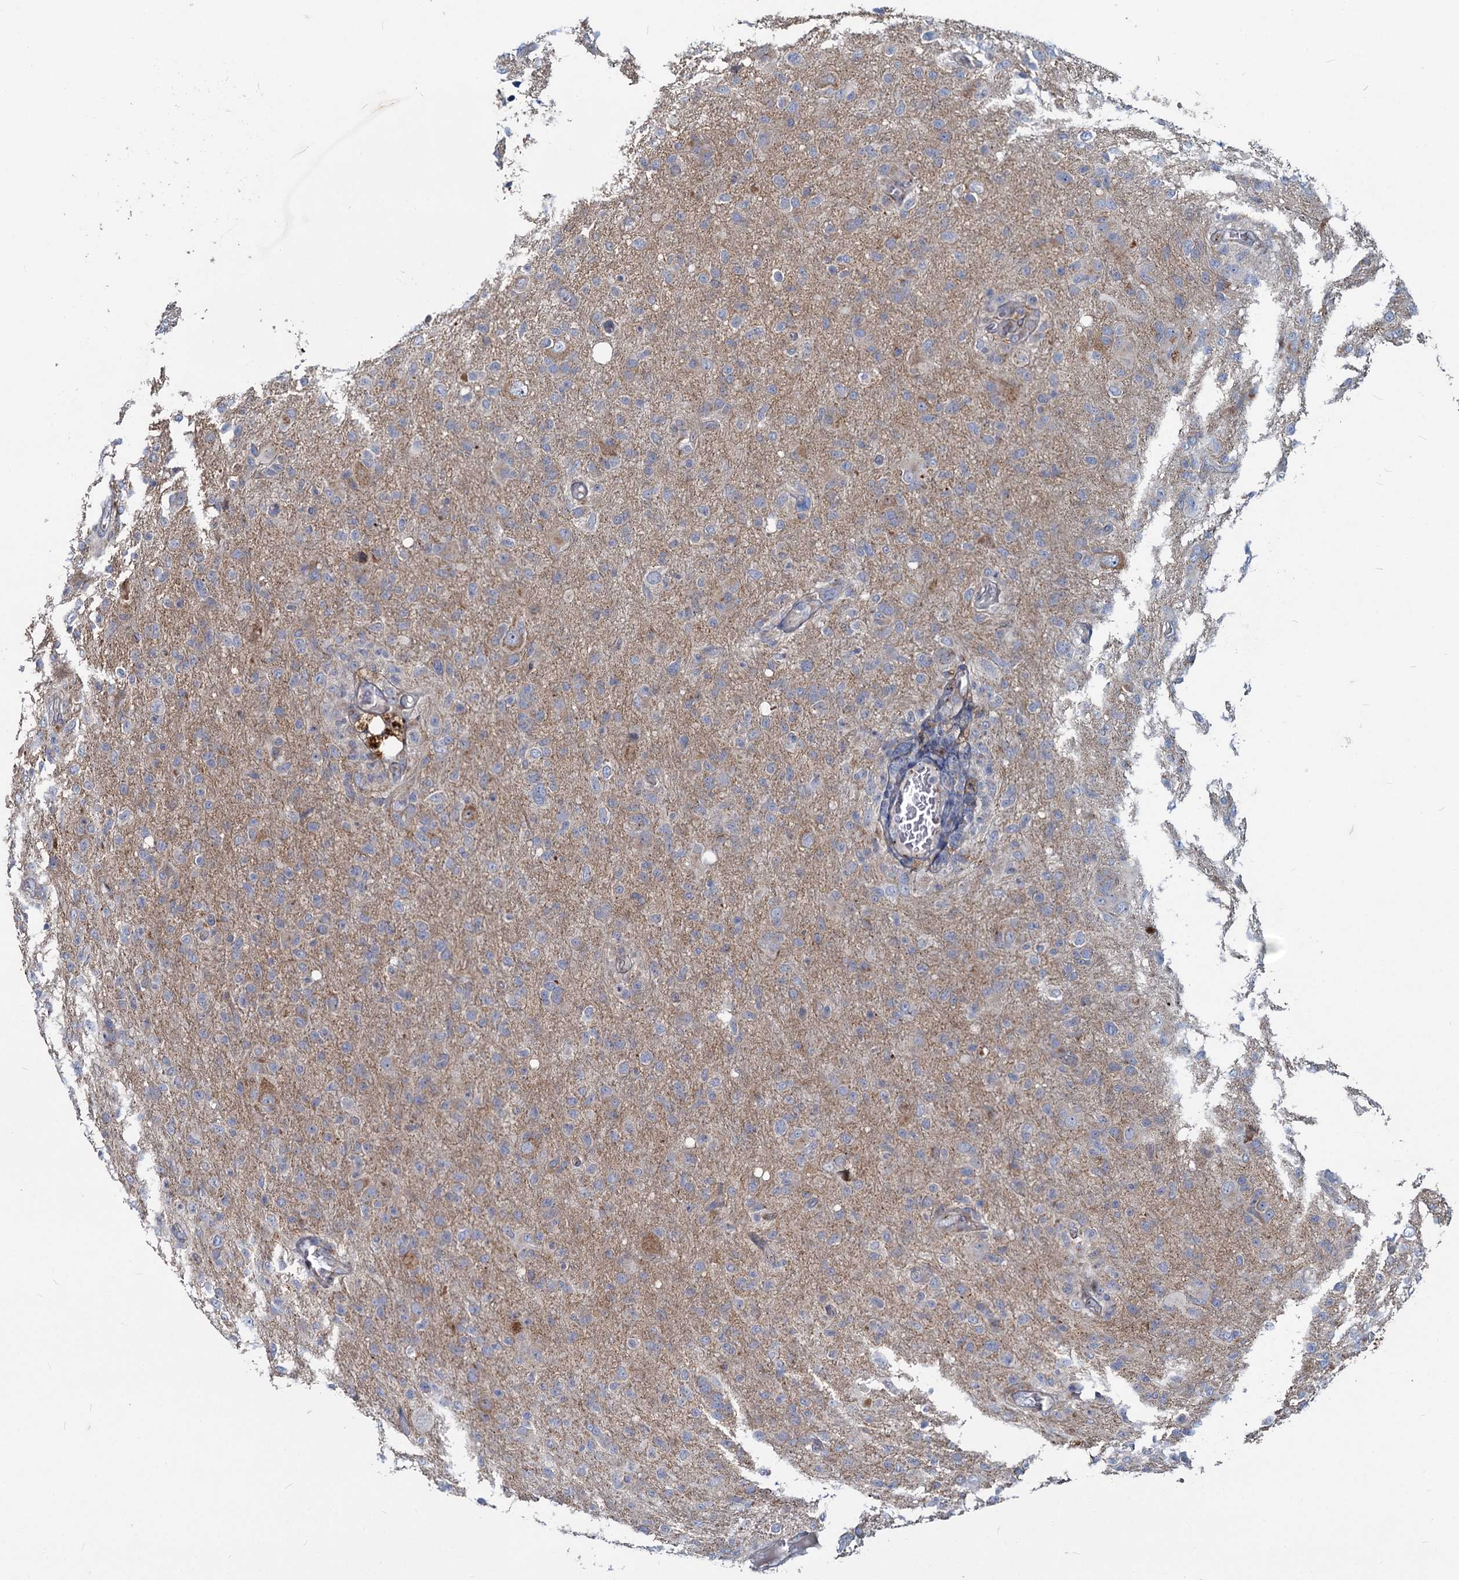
{"staining": {"intensity": "negative", "quantity": "none", "location": "none"}, "tissue": "glioma", "cell_type": "Tumor cells", "image_type": "cancer", "snomed": [{"axis": "morphology", "description": "Glioma, malignant, High grade"}, {"axis": "topography", "description": "Brain"}], "caption": "This is an IHC histopathology image of glioma. There is no staining in tumor cells.", "gene": "ADCY2", "patient": {"sex": "female", "age": 57}}